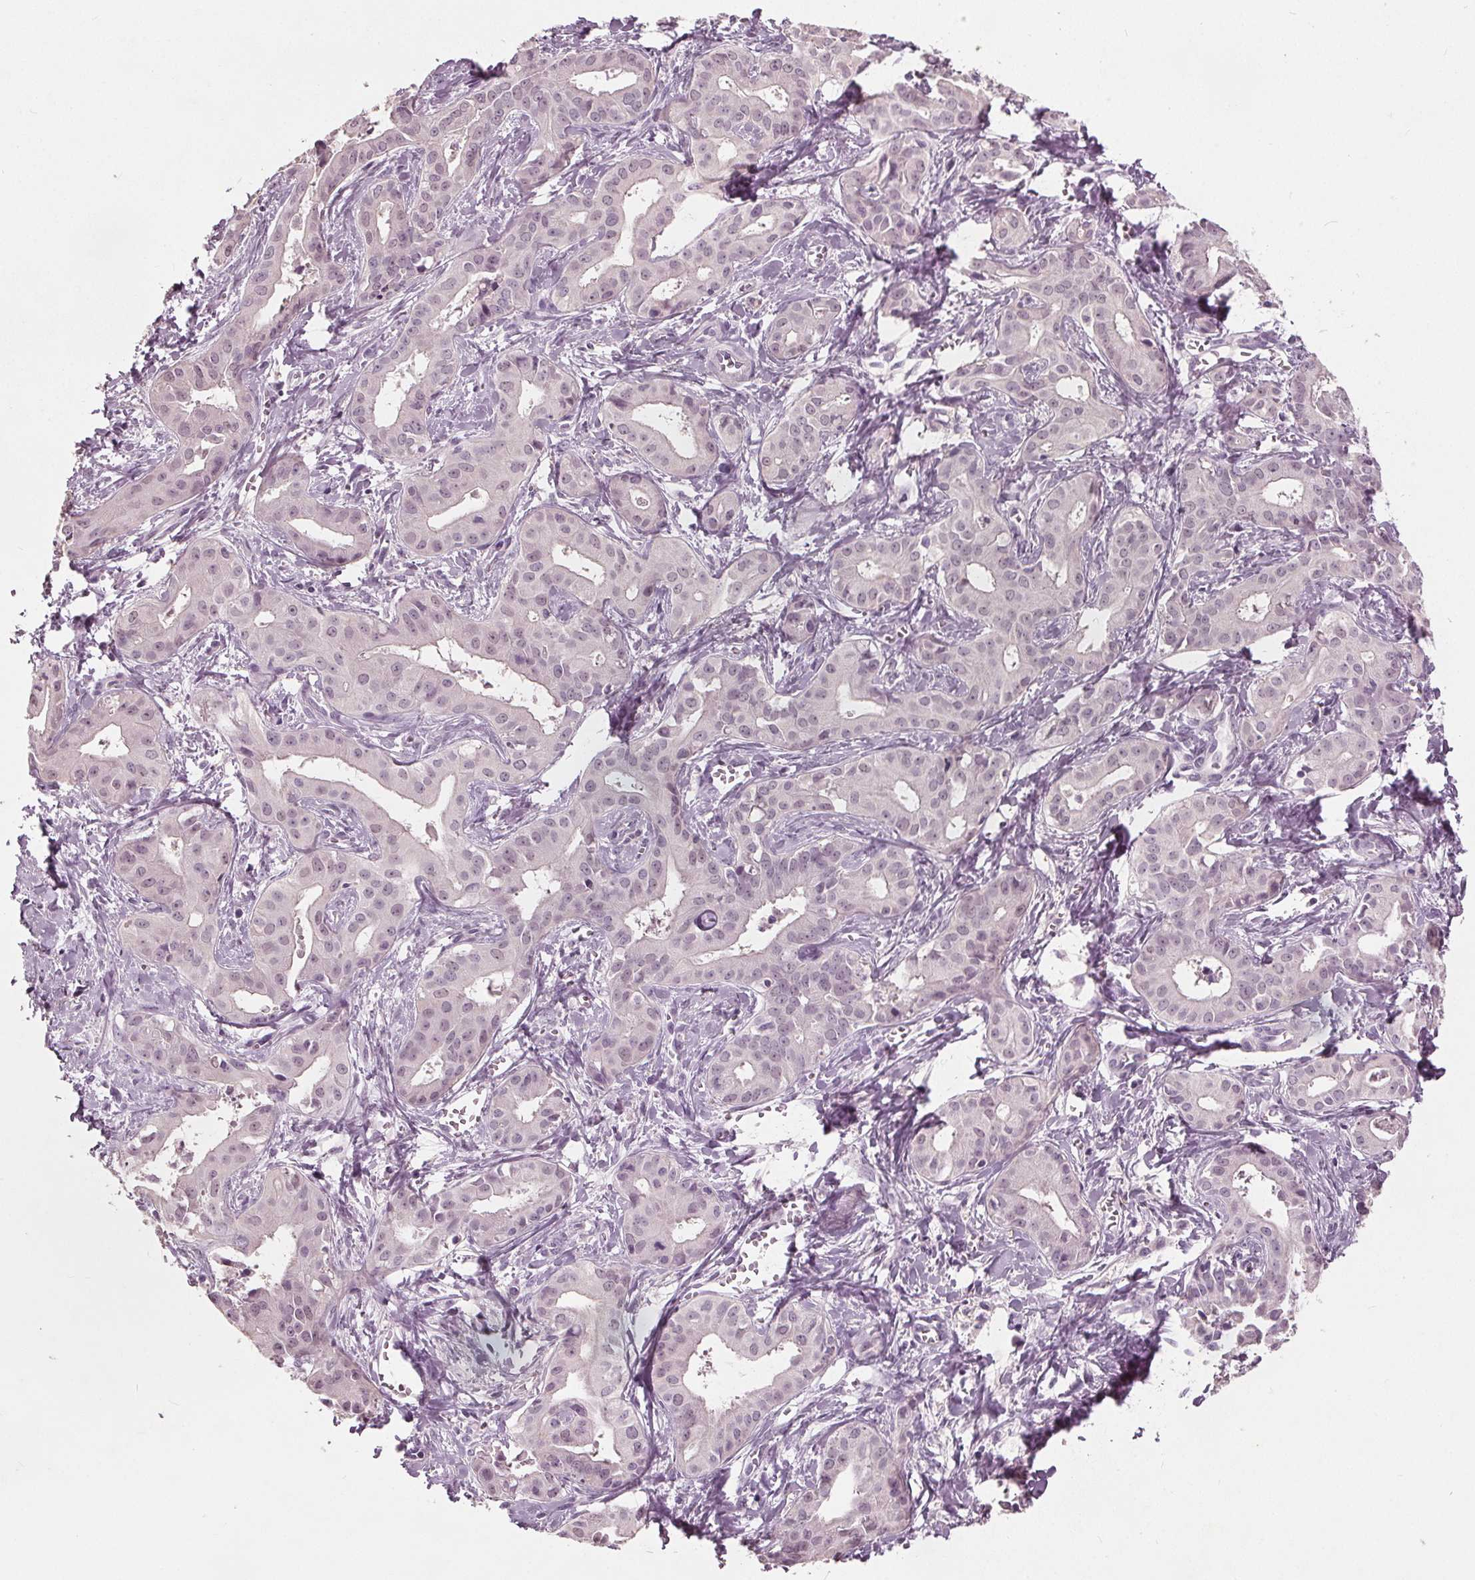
{"staining": {"intensity": "negative", "quantity": "none", "location": "none"}, "tissue": "liver cancer", "cell_type": "Tumor cells", "image_type": "cancer", "snomed": [{"axis": "morphology", "description": "Cholangiocarcinoma"}, {"axis": "topography", "description": "Liver"}], "caption": "Liver cancer (cholangiocarcinoma) was stained to show a protein in brown. There is no significant staining in tumor cells.", "gene": "TKFC", "patient": {"sex": "female", "age": 65}}